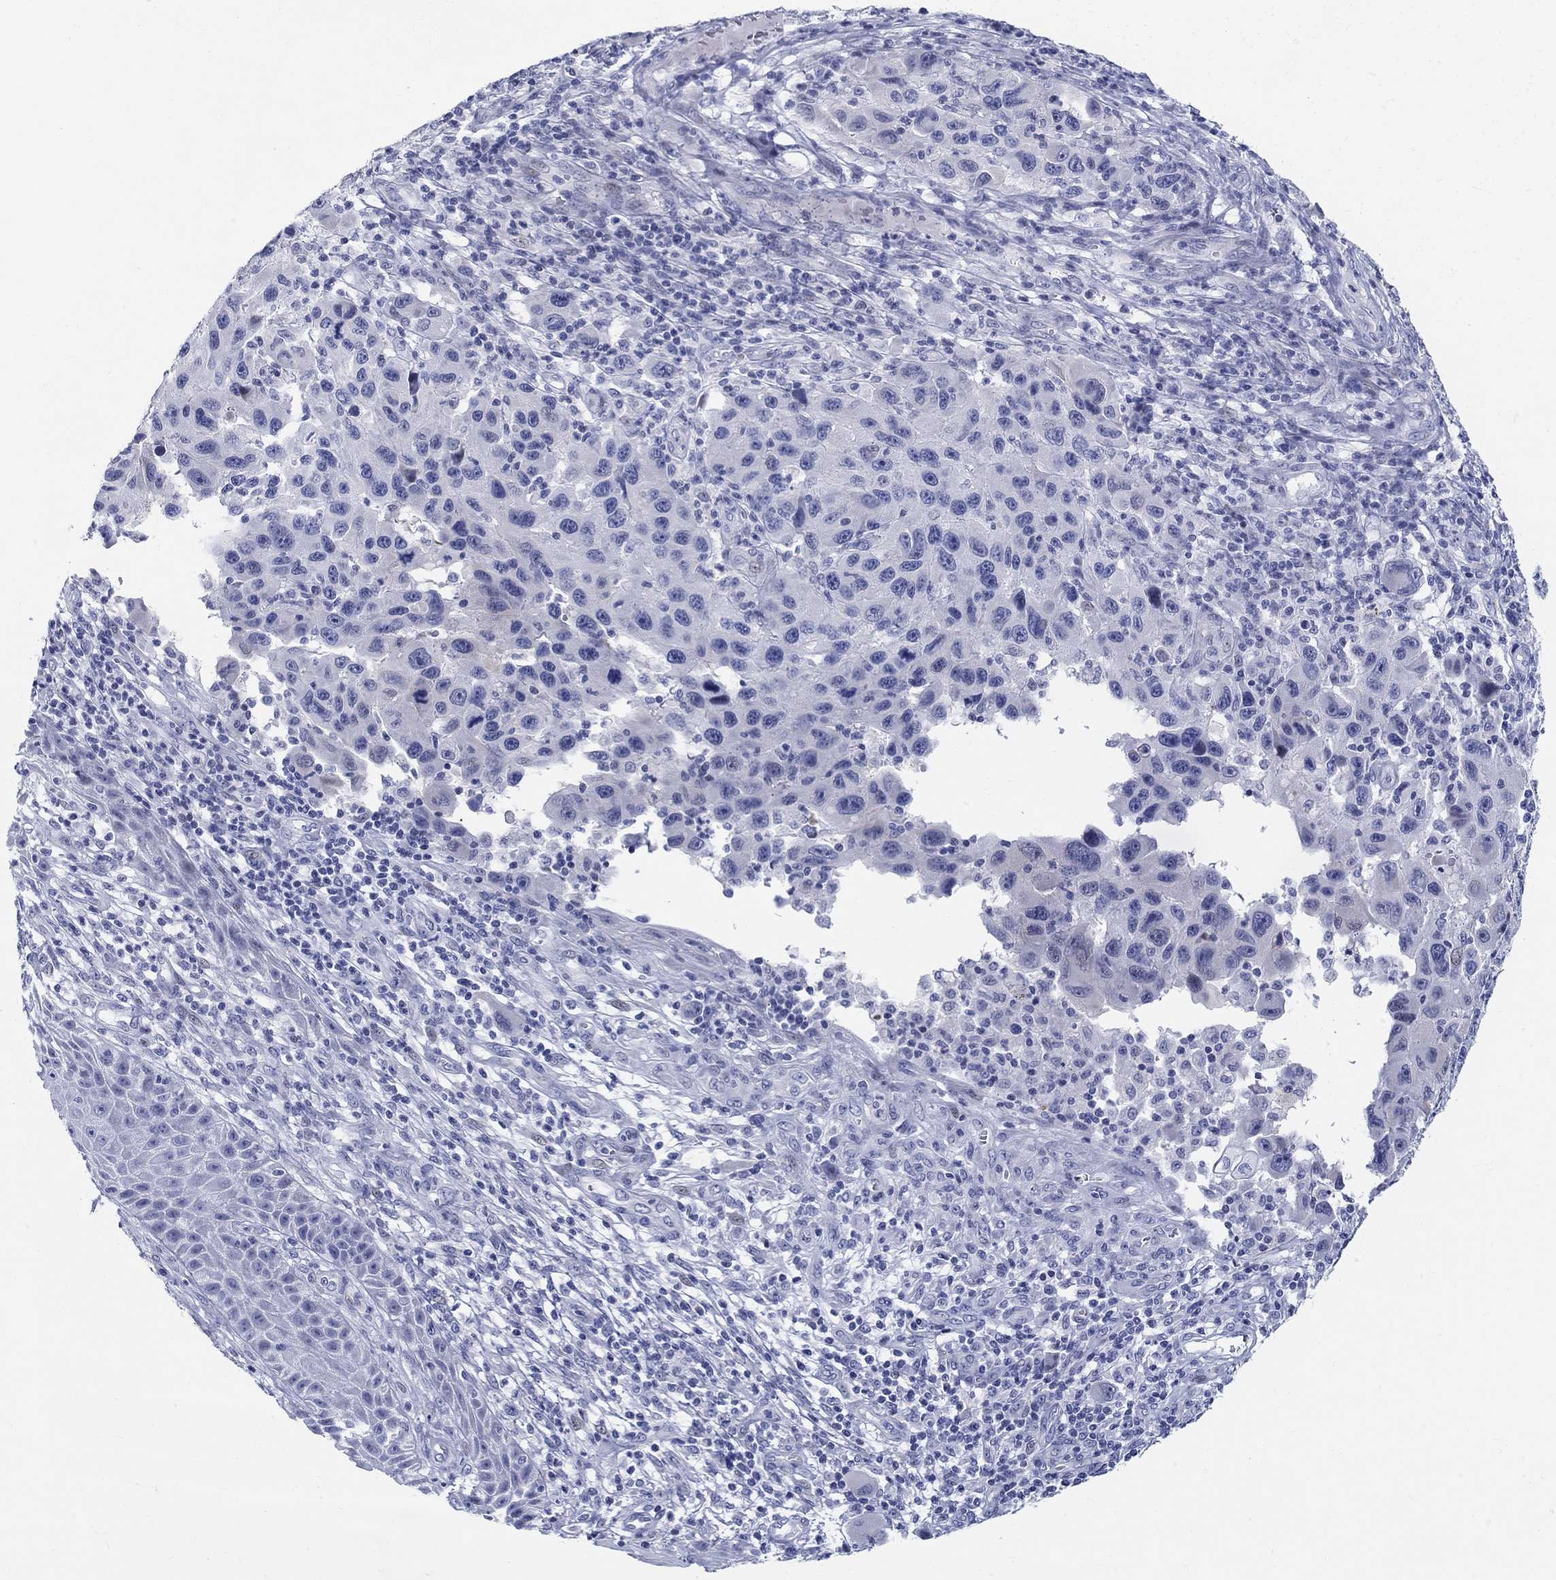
{"staining": {"intensity": "negative", "quantity": "none", "location": "none"}, "tissue": "melanoma", "cell_type": "Tumor cells", "image_type": "cancer", "snomed": [{"axis": "morphology", "description": "Malignant melanoma, NOS"}, {"axis": "topography", "description": "Skin"}], "caption": "IHC photomicrograph of malignant melanoma stained for a protein (brown), which demonstrates no staining in tumor cells. (DAB immunohistochemistry (IHC) with hematoxylin counter stain).", "gene": "CRYGS", "patient": {"sex": "male", "age": 53}}